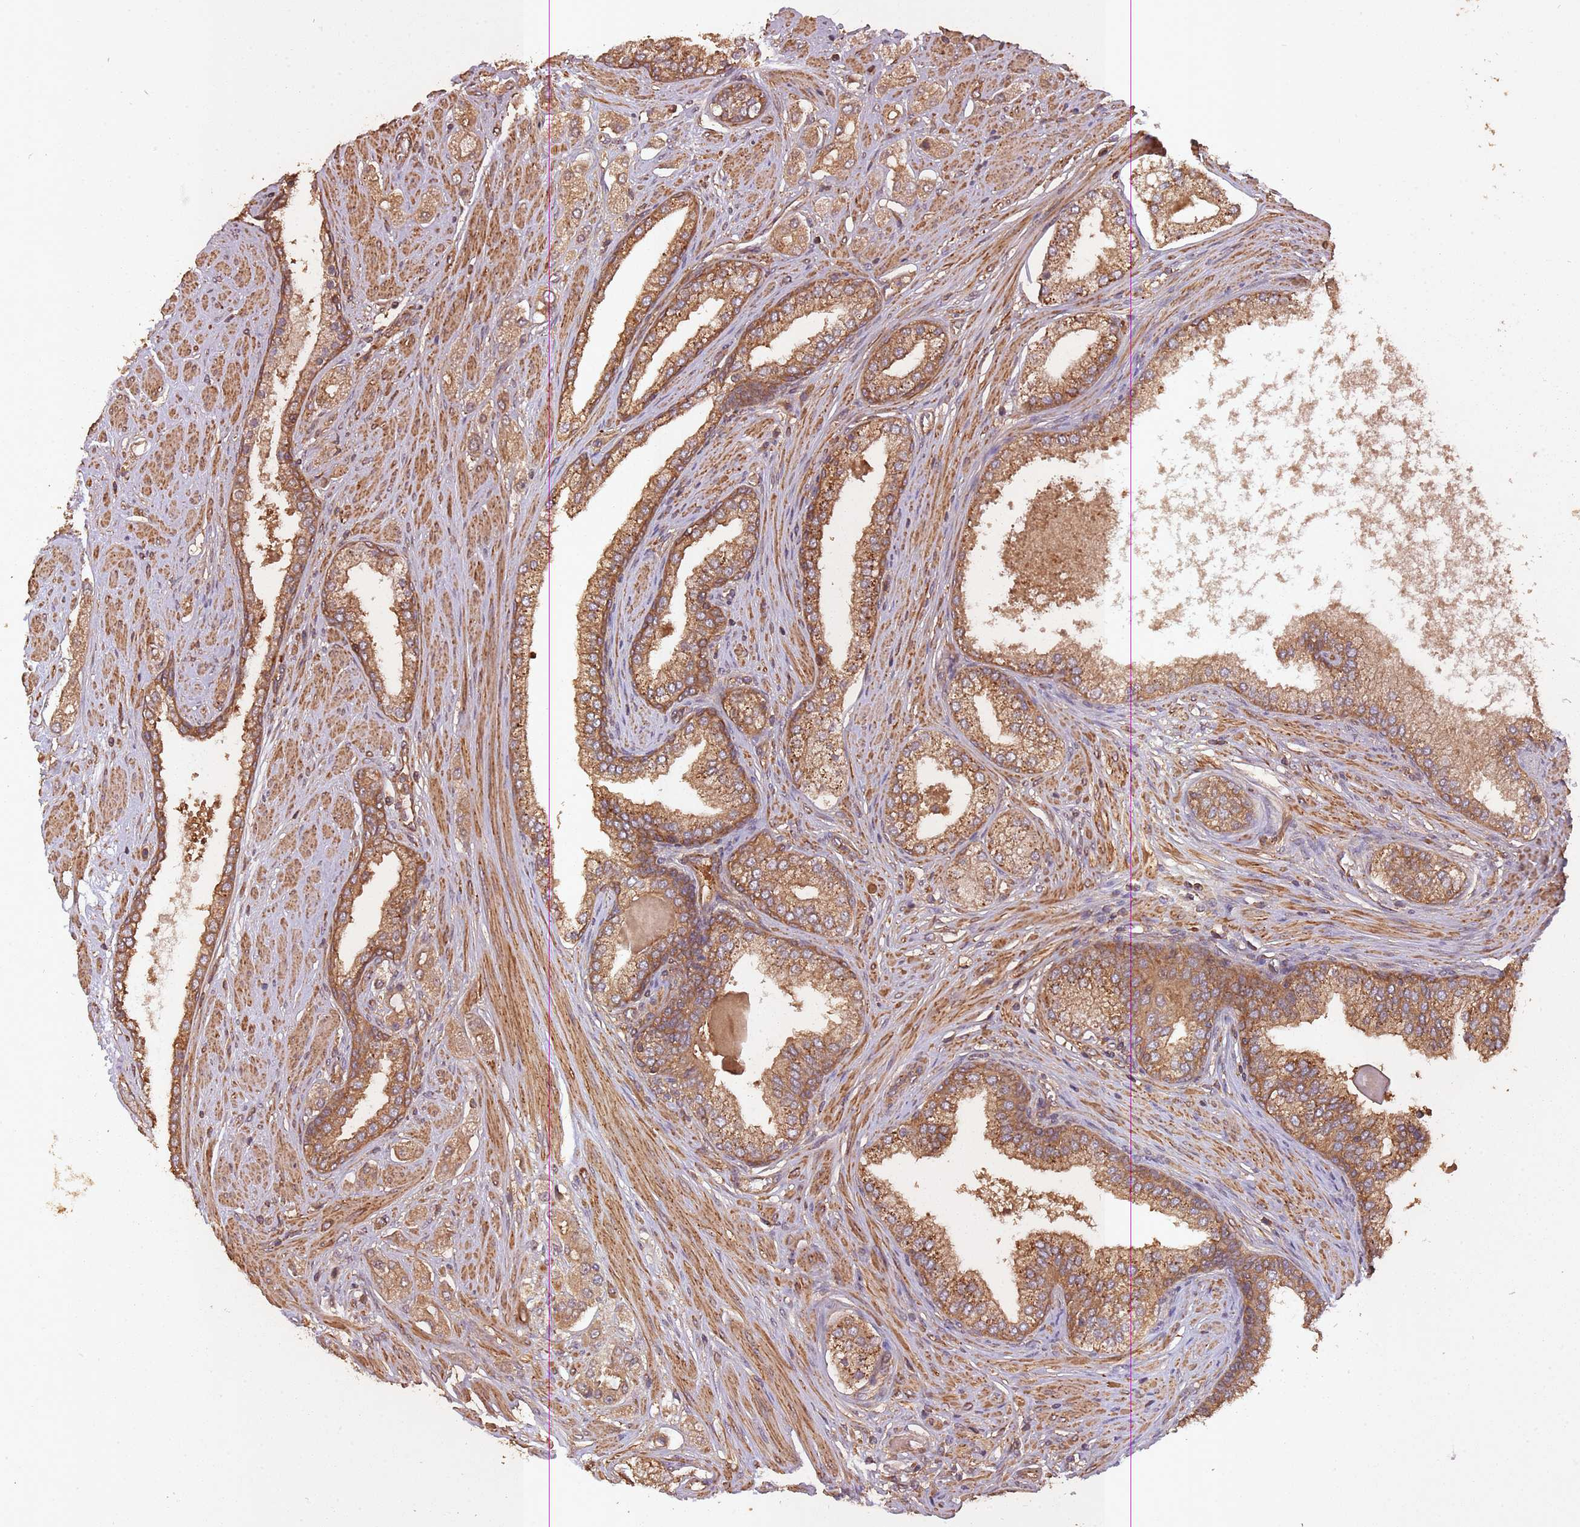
{"staining": {"intensity": "moderate", "quantity": ">75%", "location": "cytoplasmic/membranous"}, "tissue": "prostate cancer", "cell_type": "Tumor cells", "image_type": "cancer", "snomed": [{"axis": "morphology", "description": "Adenocarcinoma, High grade"}, {"axis": "topography", "description": "Prostate"}], "caption": "The image exhibits staining of prostate cancer (high-grade adenocarcinoma), revealing moderate cytoplasmic/membranous protein positivity (brown color) within tumor cells.", "gene": "ARMH3", "patient": {"sex": "male", "age": 68}}